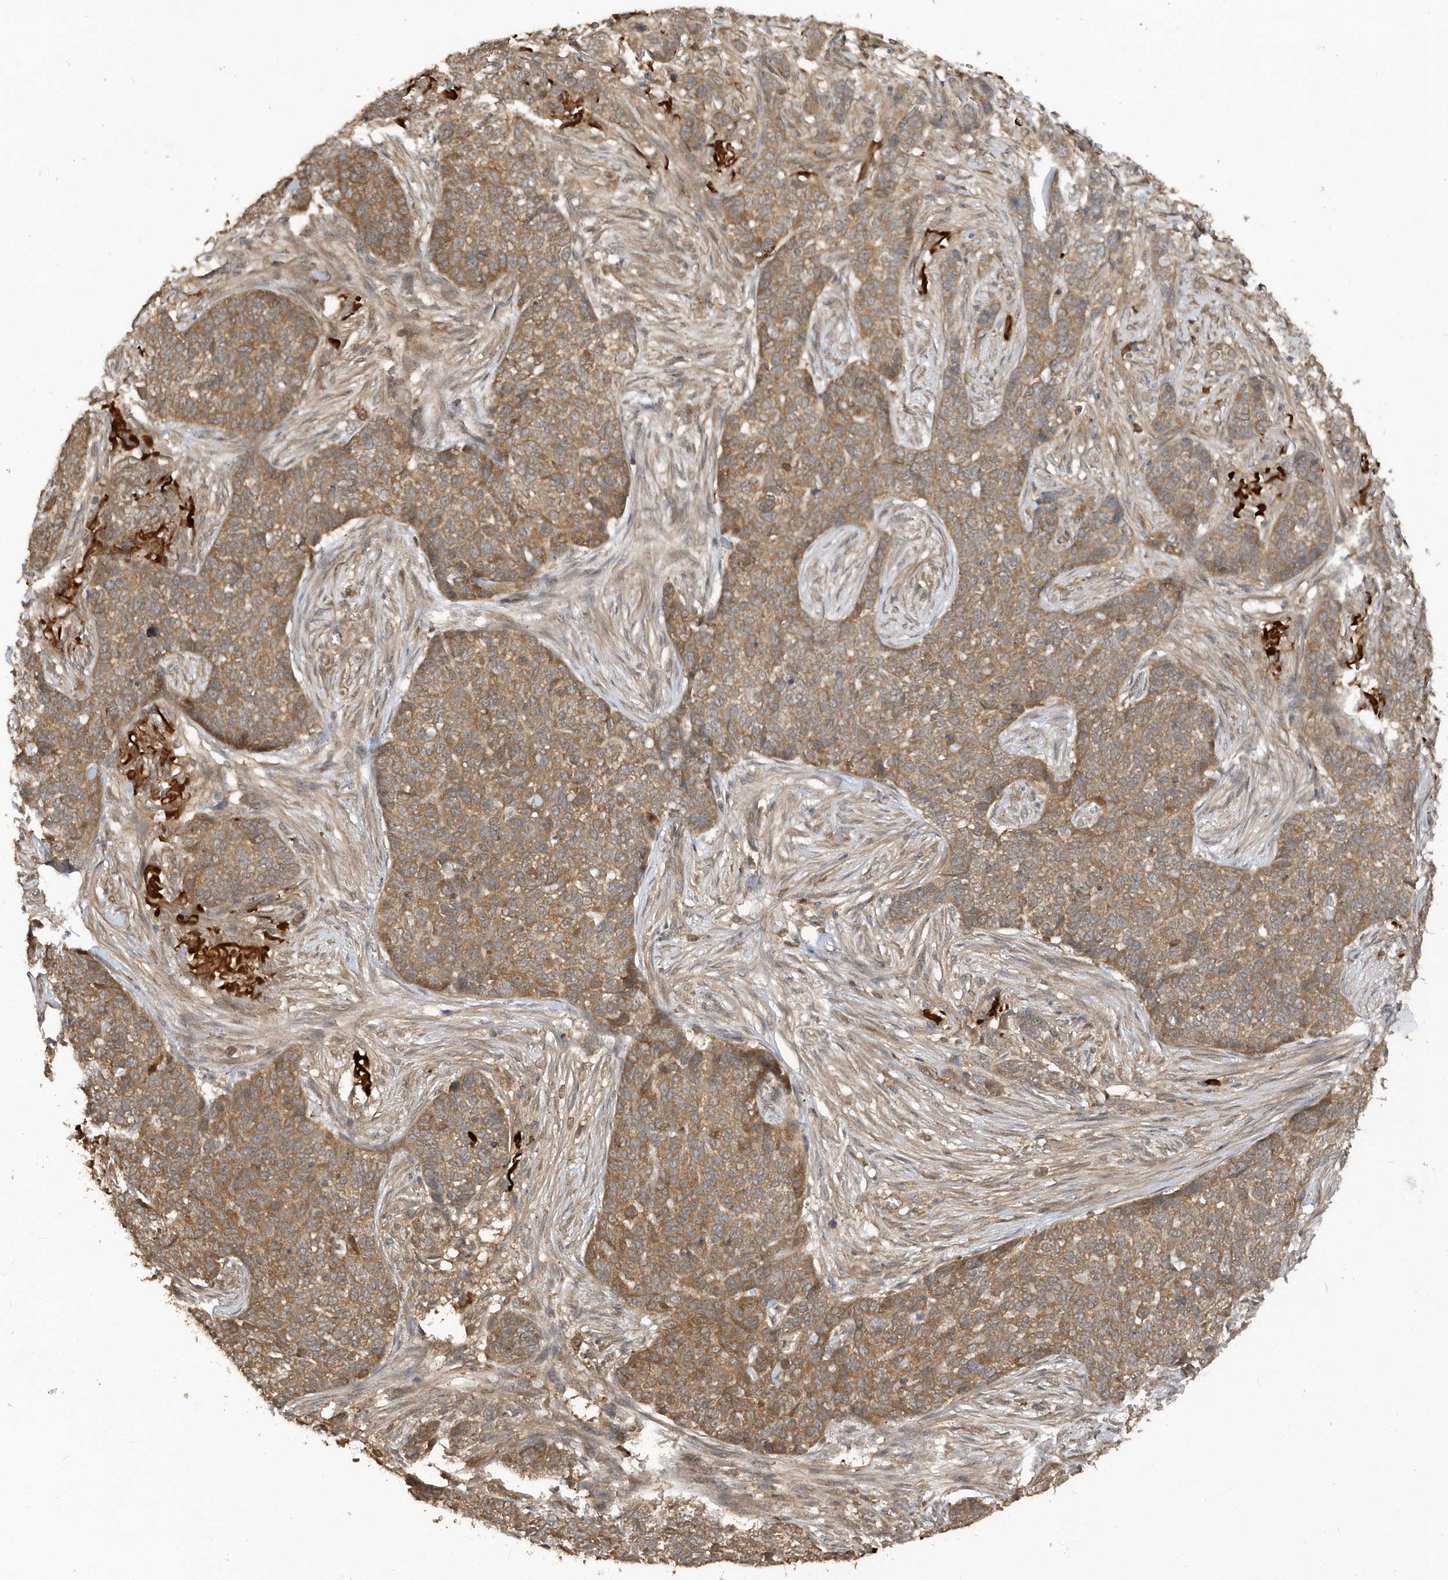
{"staining": {"intensity": "moderate", "quantity": ">75%", "location": "cytoplasmic/membranous"}, "tissue": "skin cancer", "cell_type": "Tumor cells", "image_type": "cancer", "snomed": [{"axis": "morphology", "description": "Basal cell carcinoma"}, {"axis": "topography", "description": "Skin"}], "caption": "Immunohistochemical staining of skin cancer displays medium levels of moderate cytoplasmic/membranous positivity in about >75% of tumor cells.", "gene": "RPE", "patient": {"sex": "male", "age": 85}}